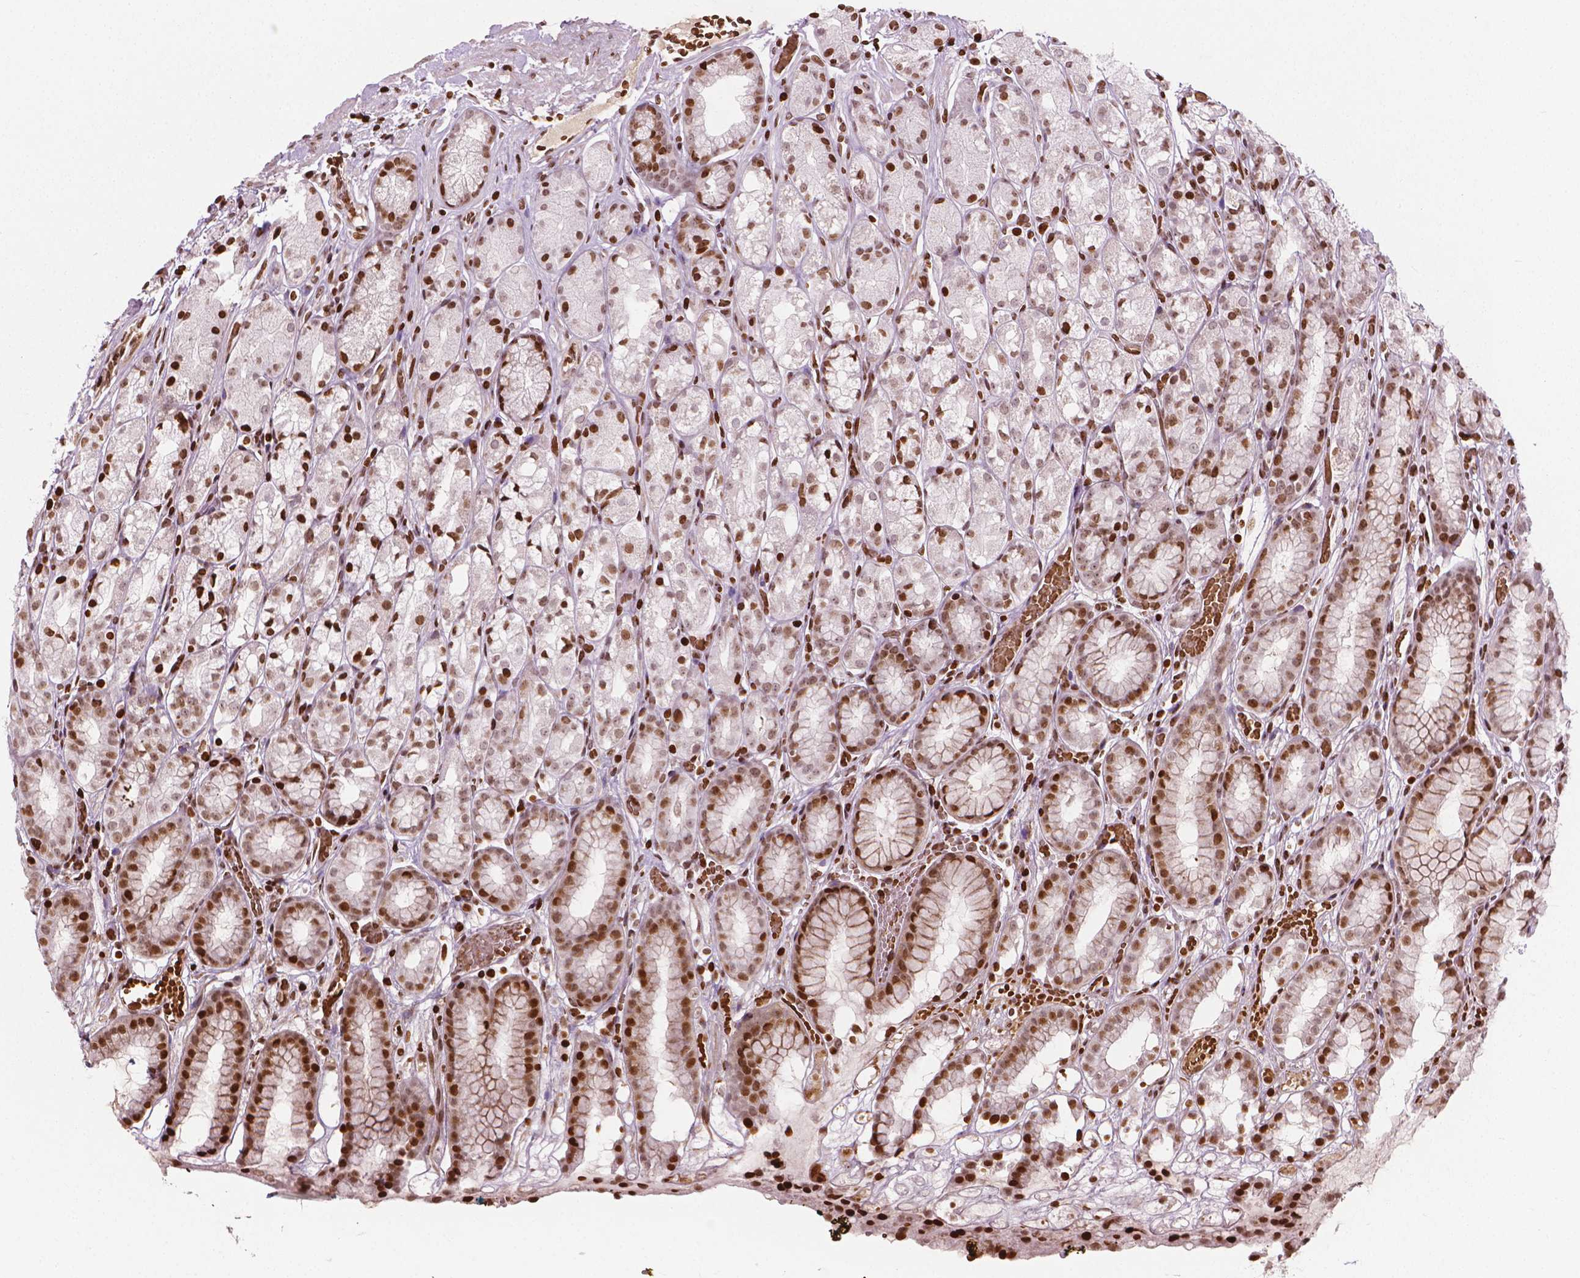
{"staining": {"intensity": "strong", "quantity": "25%-75%", "location": "nuclear"}, "tissue": "stomach", "cell_type": "Glandular cells", "image_type": "normal", "snomed": [{"axis": "morphology", "description": "Normal tissue, NOS"}, {"axis": "topography", "description": "Stomach"}], "caption": "Protein expression by IHC displays strong nuclear positivity in approximately 25%-75% of glandular cells in unremarkable stomach.", "gene": "PIP4K2A", "patient": {"sex": "male", "age": 70}}